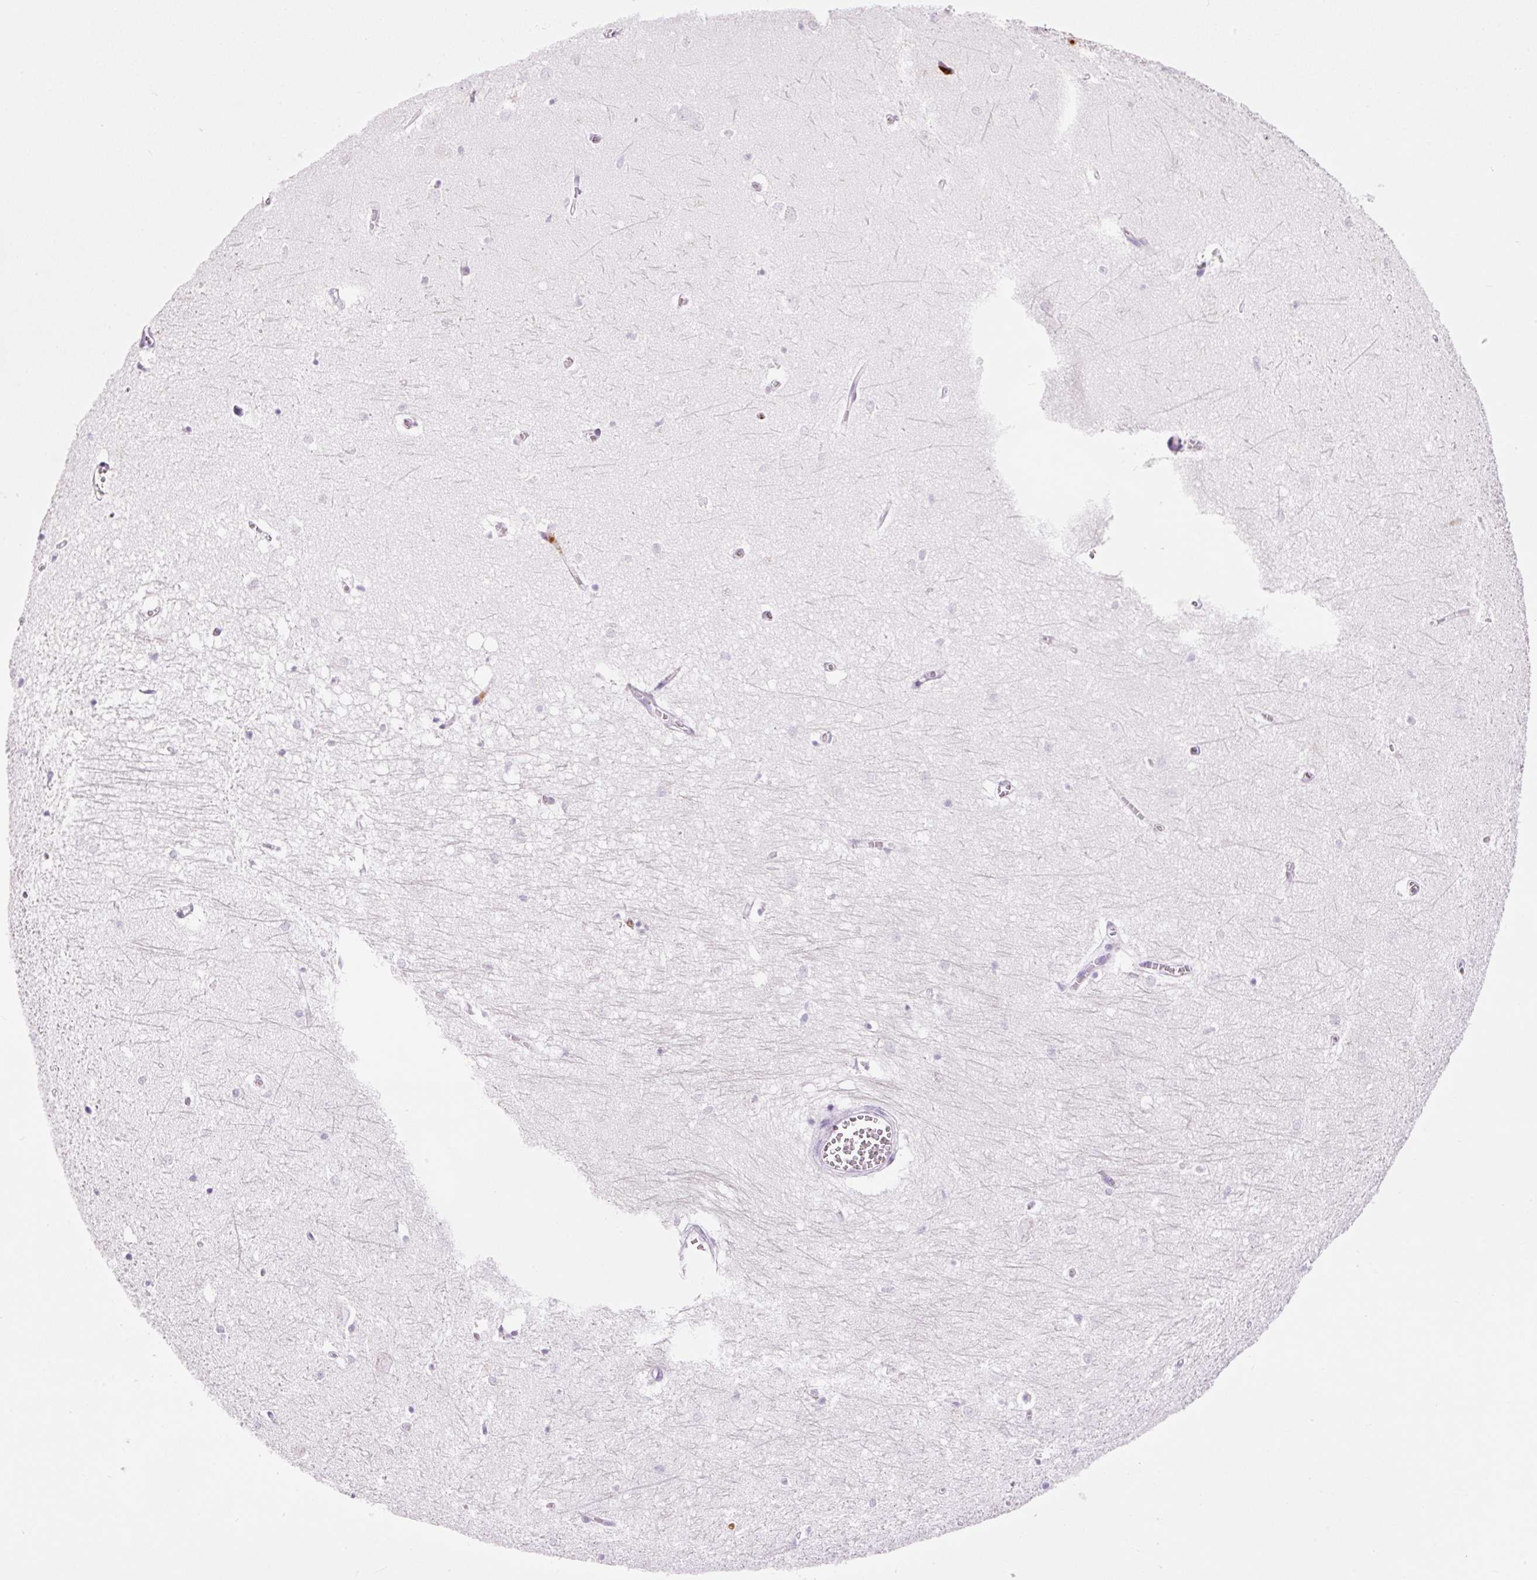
{"staining": {"intensity": "negative", "quantity": "none", "location": "none"}, "tissue": "hippocampus", "cell_type": "Glial cells", "image_type": "normal", "snomed": [{"axis": "morphology", "description": "Normal tissue, NOS"}, {"axis": "topography", "description": "Hippocampus"}], "caption": "This is an immunohistochemistry (IHC) photomicrograph of benign hippocampus. There is no staining in glial cells.", "gene": "LYZ", "patient": {"sex": "female", "age": 64}}